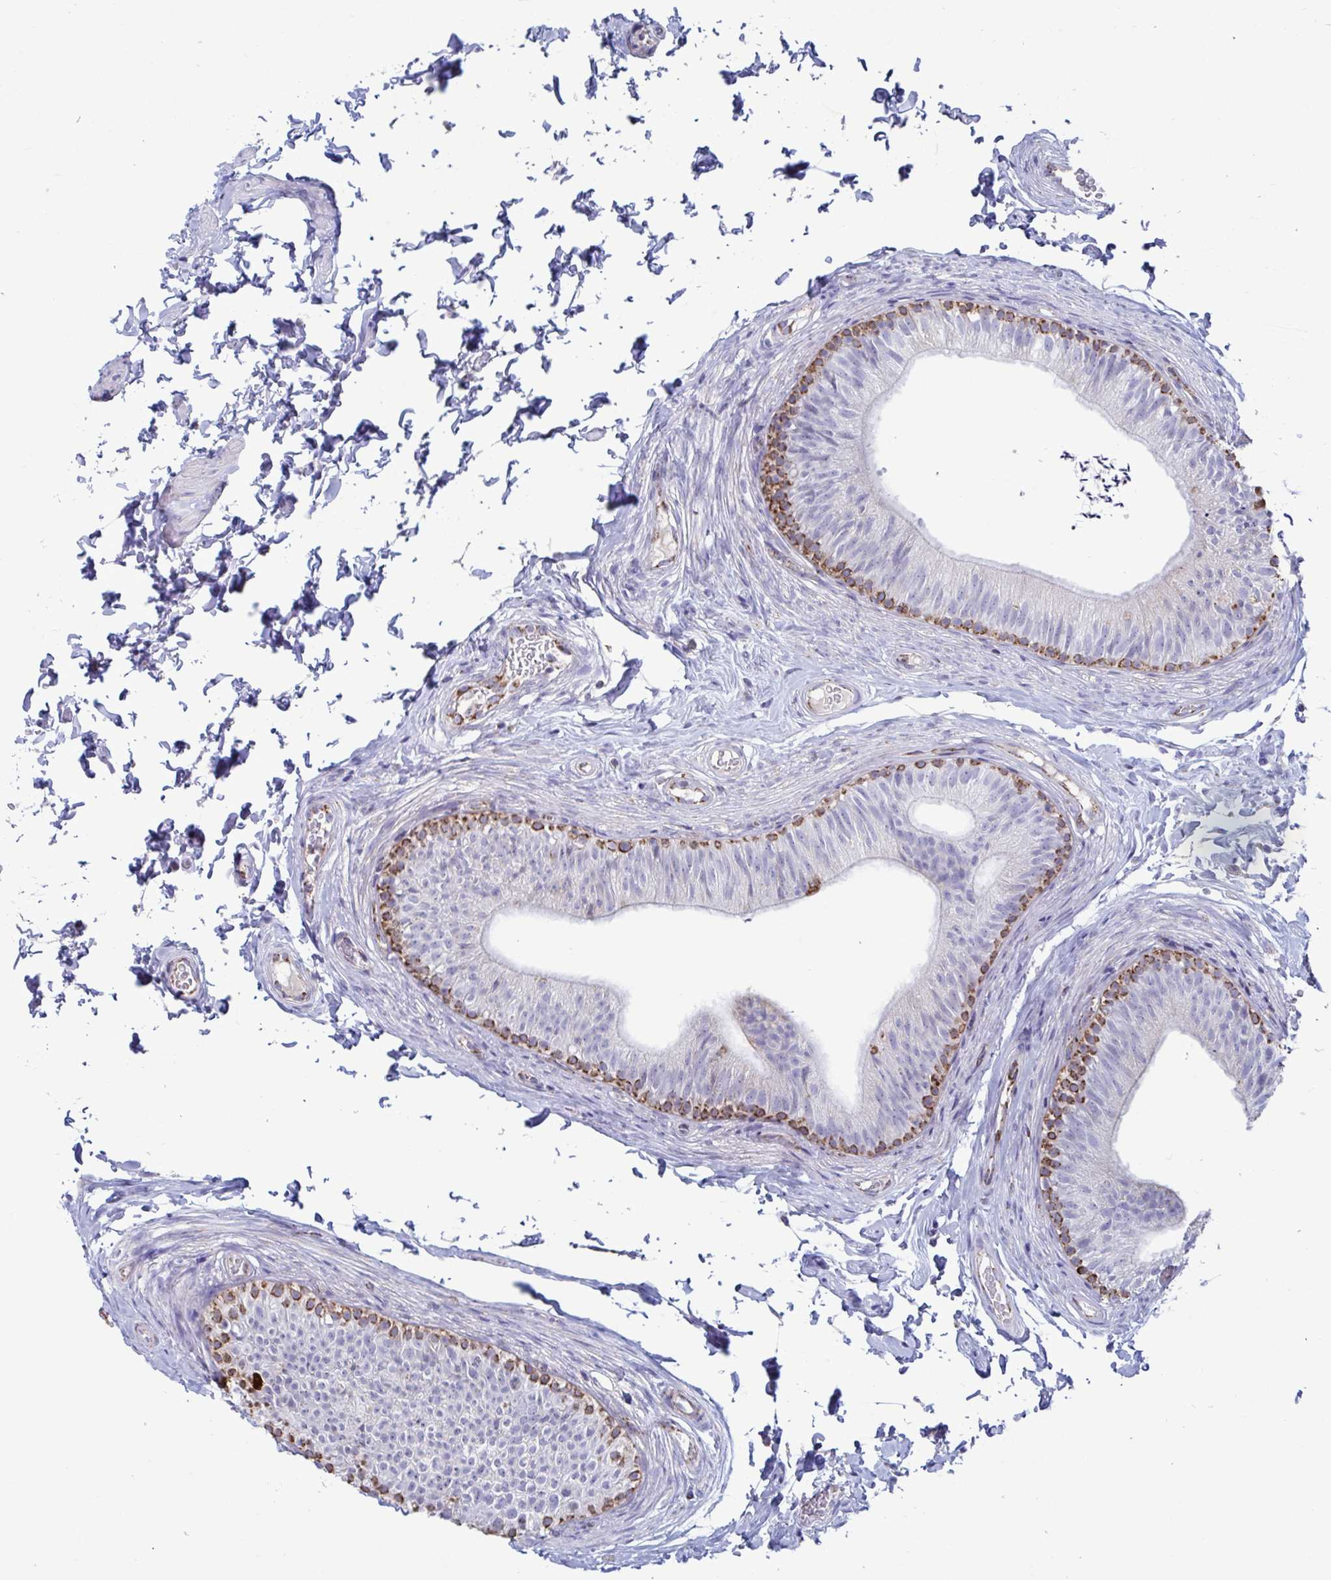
{"staining": {"intensity": "strong", "quantity": "<25%", "location": "cytoplasmic/membranous"}, "tissue": "epididymis", "cell_type": "Glandular cells", "image_type": "normal", "snomed": [{"axis": "morphology", "description": "Normal tissue, NOS"}, {"axis": "topography", "description": "Epididymis, spermatic cord, NOS"}, {"axis": "topography", "description": "Epididymis"}, {"axis": "topography", "description": "Peripheral nerve tissue"}], "caption": "Immunohistochemistry (IHC) image of normal epididymis stained for a protein (brown), which shows medium levels of strong cytoplasmic/membranous positivity in about <25% of glandular cells.", "gene": "BCAT2", "patient": {"sex": "male", "age": 29}}